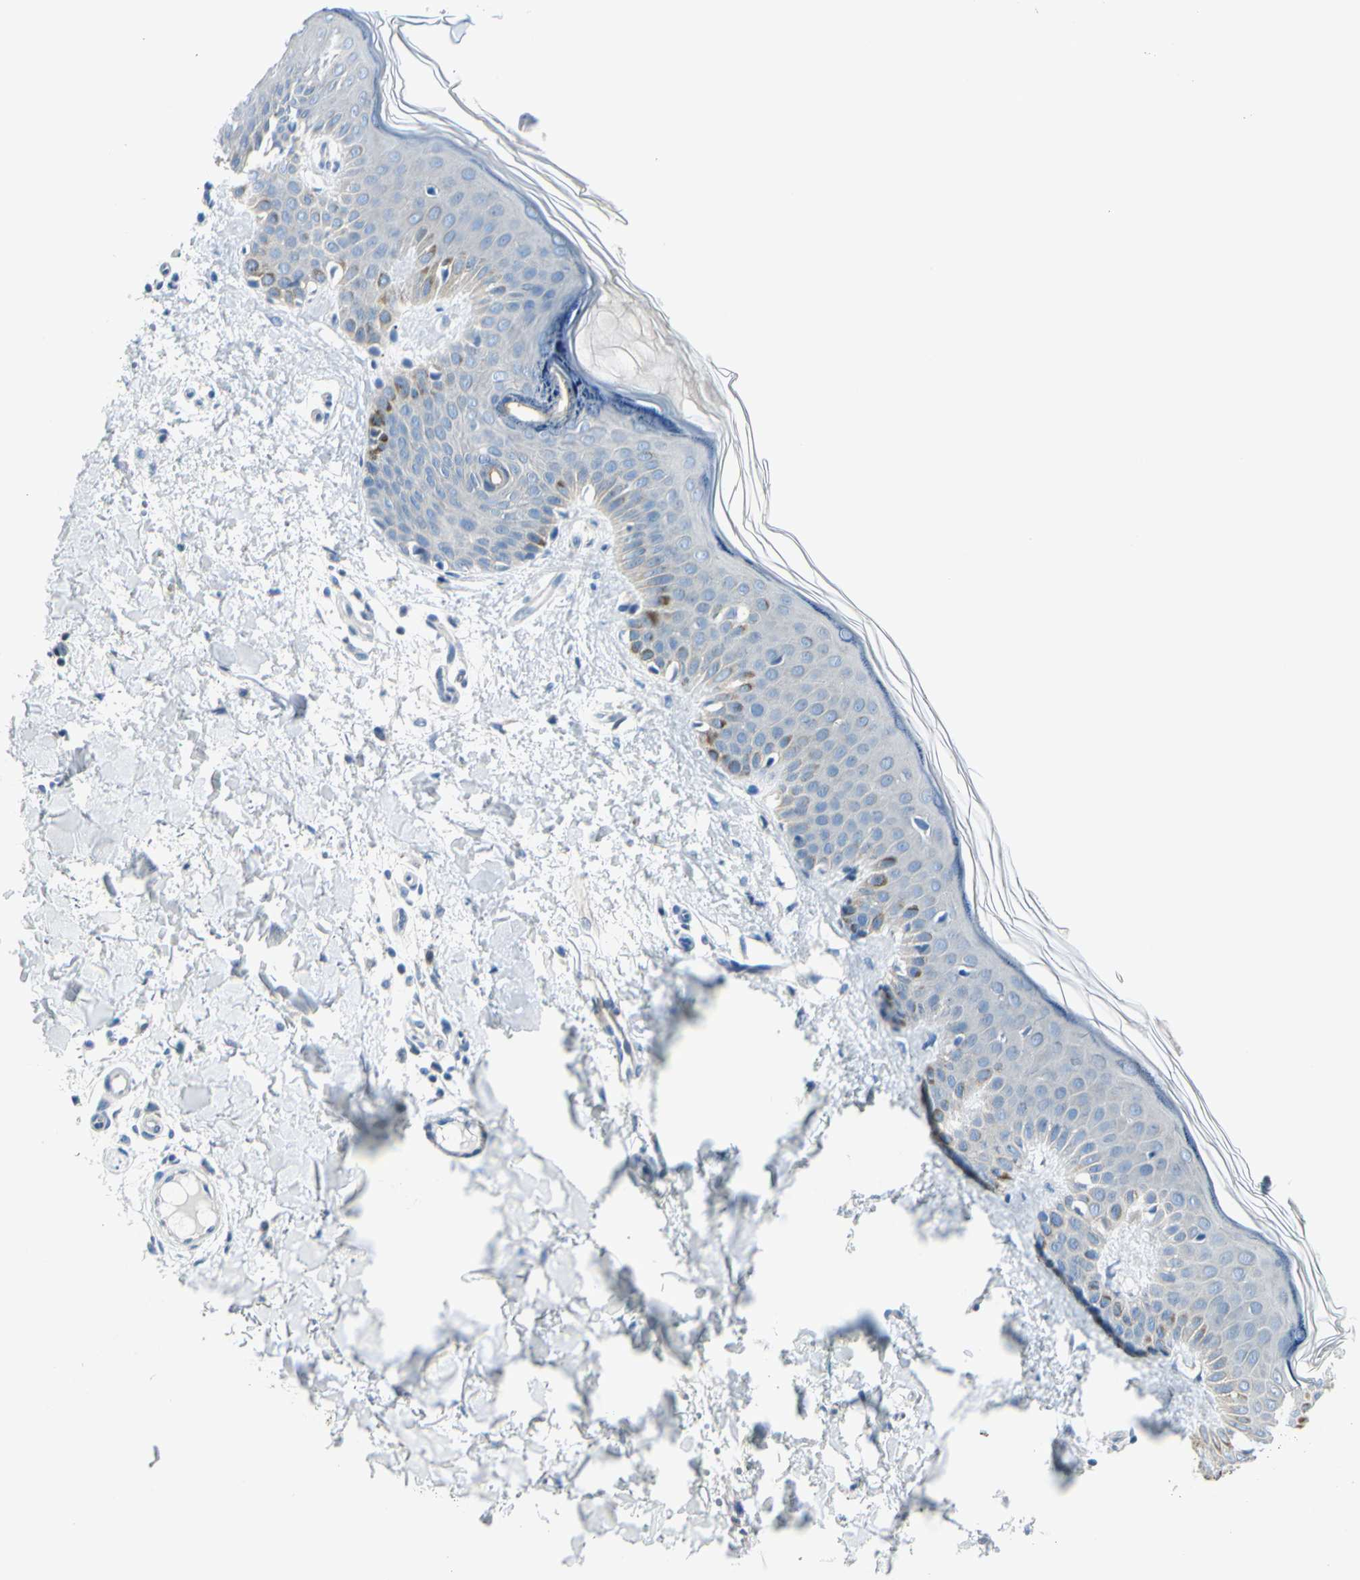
{"staining": {"intensity": "negative", "quantity": "none", "location": "none"}, "tissue": "skin", "cell_type": "Fibroblasts", "image_type": "normal", "snomed": [{"axis": "morphology", "description": "Normal tissue, NOS"}, {"axis": "topography", "description": "Skin"}], "caption": "This is an immunohistochemistry (IHC) image of normal skin. There is no expression in fibroblasts.", "gene": "PEBP1", "patient": {"sex": "male", "age": 67}}